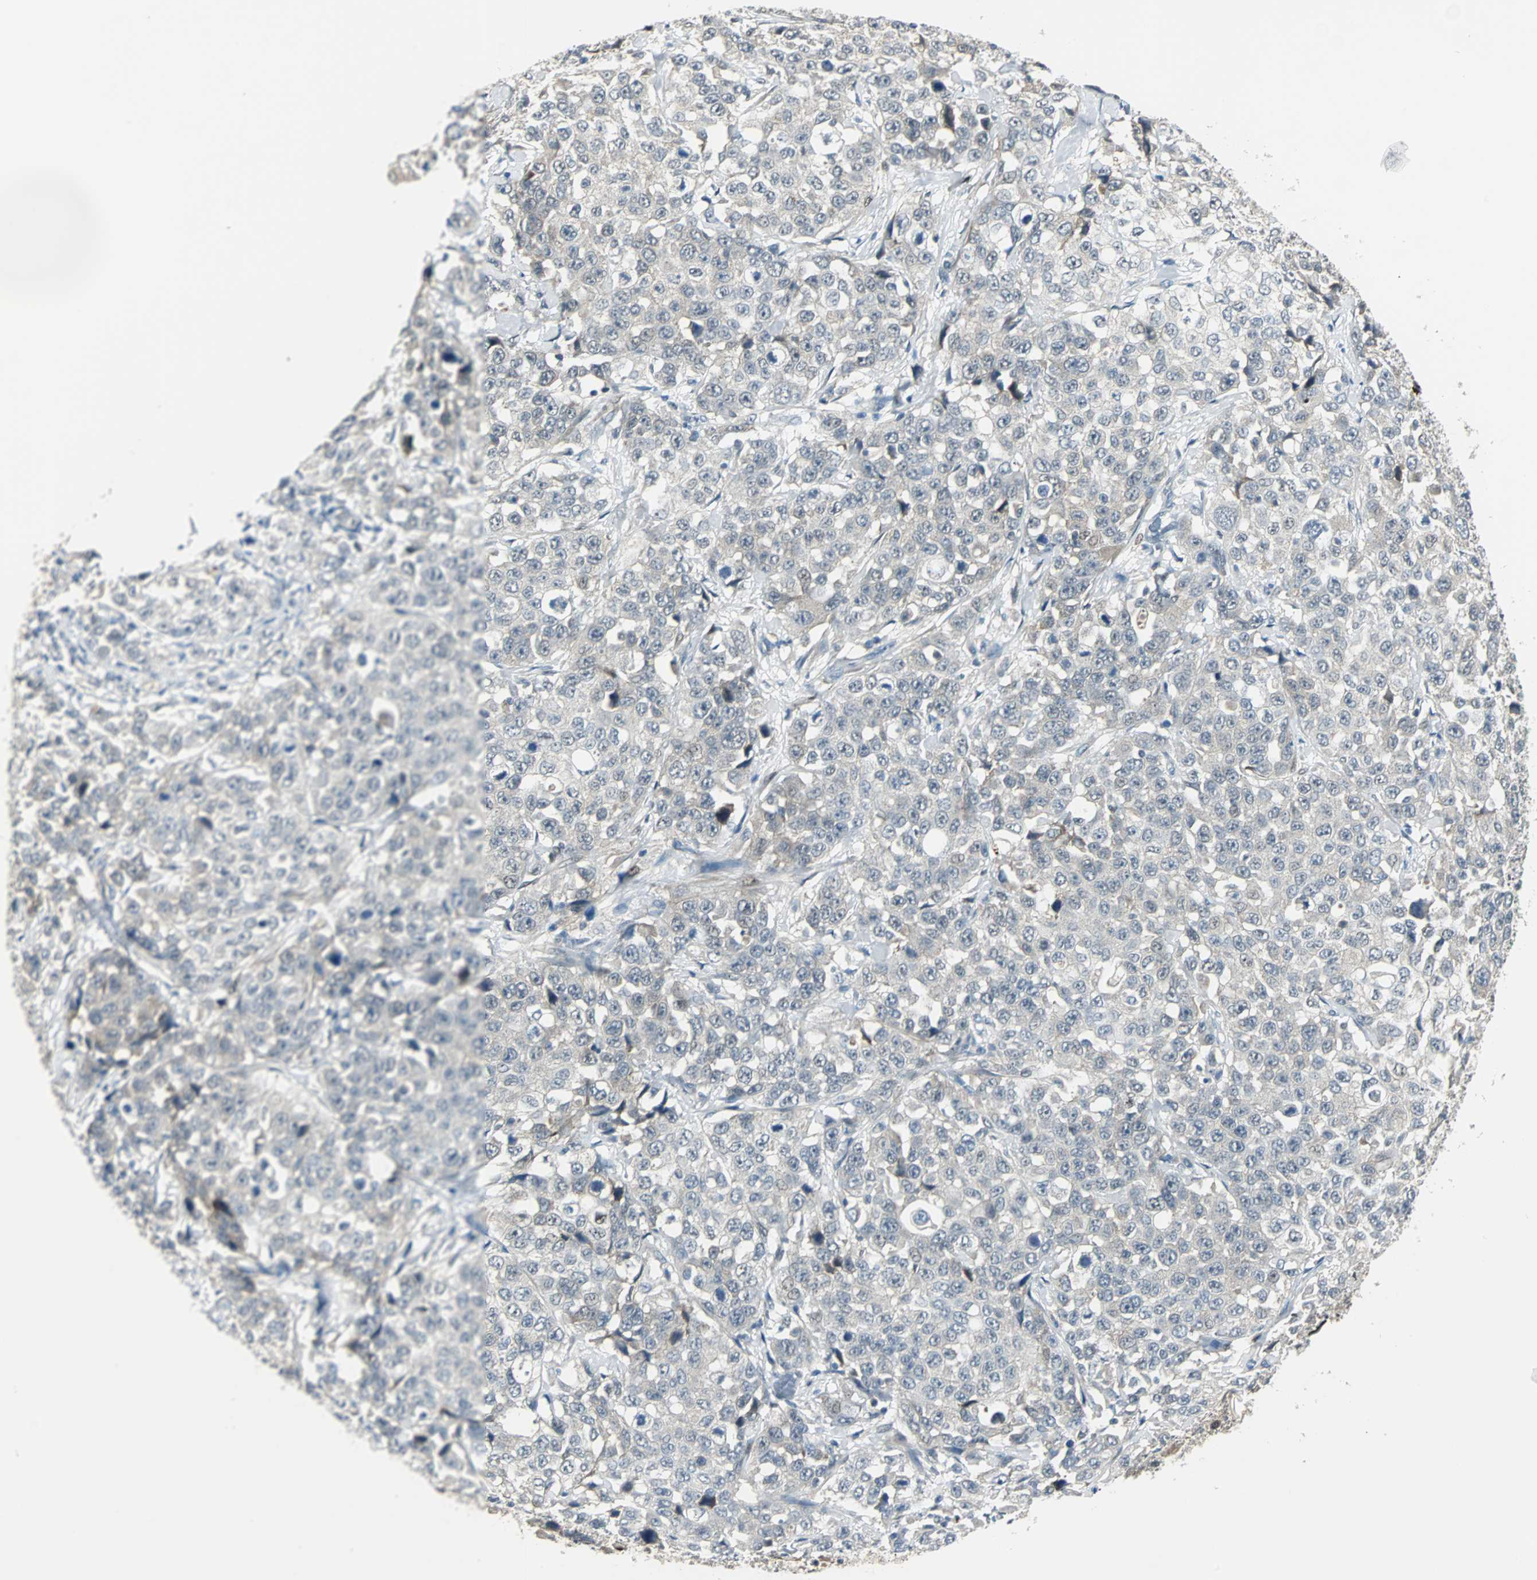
{"staining": {"intensity": "weak", "quantity": "<25%", "location": "cytoplasmic/membranous"}, "tissue": "stomach cancer", "cell_type": "Tumor cells", "image_type": "cancer", "snomed": [{"axis": "morphology", "description": "Normal tissue, NOS"}, {"axis": "morphology", "description": "Adenocarcinoma, NOS"}, {"axis": "topography", "description": "Stomach"}], "caption": "This is an immunohistochemistry (IHC) photomicrograph of stomach adenocarcinoma. There is no positivity in tumor cells.", "gene": "FHL2", "patient": {"sex": "male", "age": 48}}